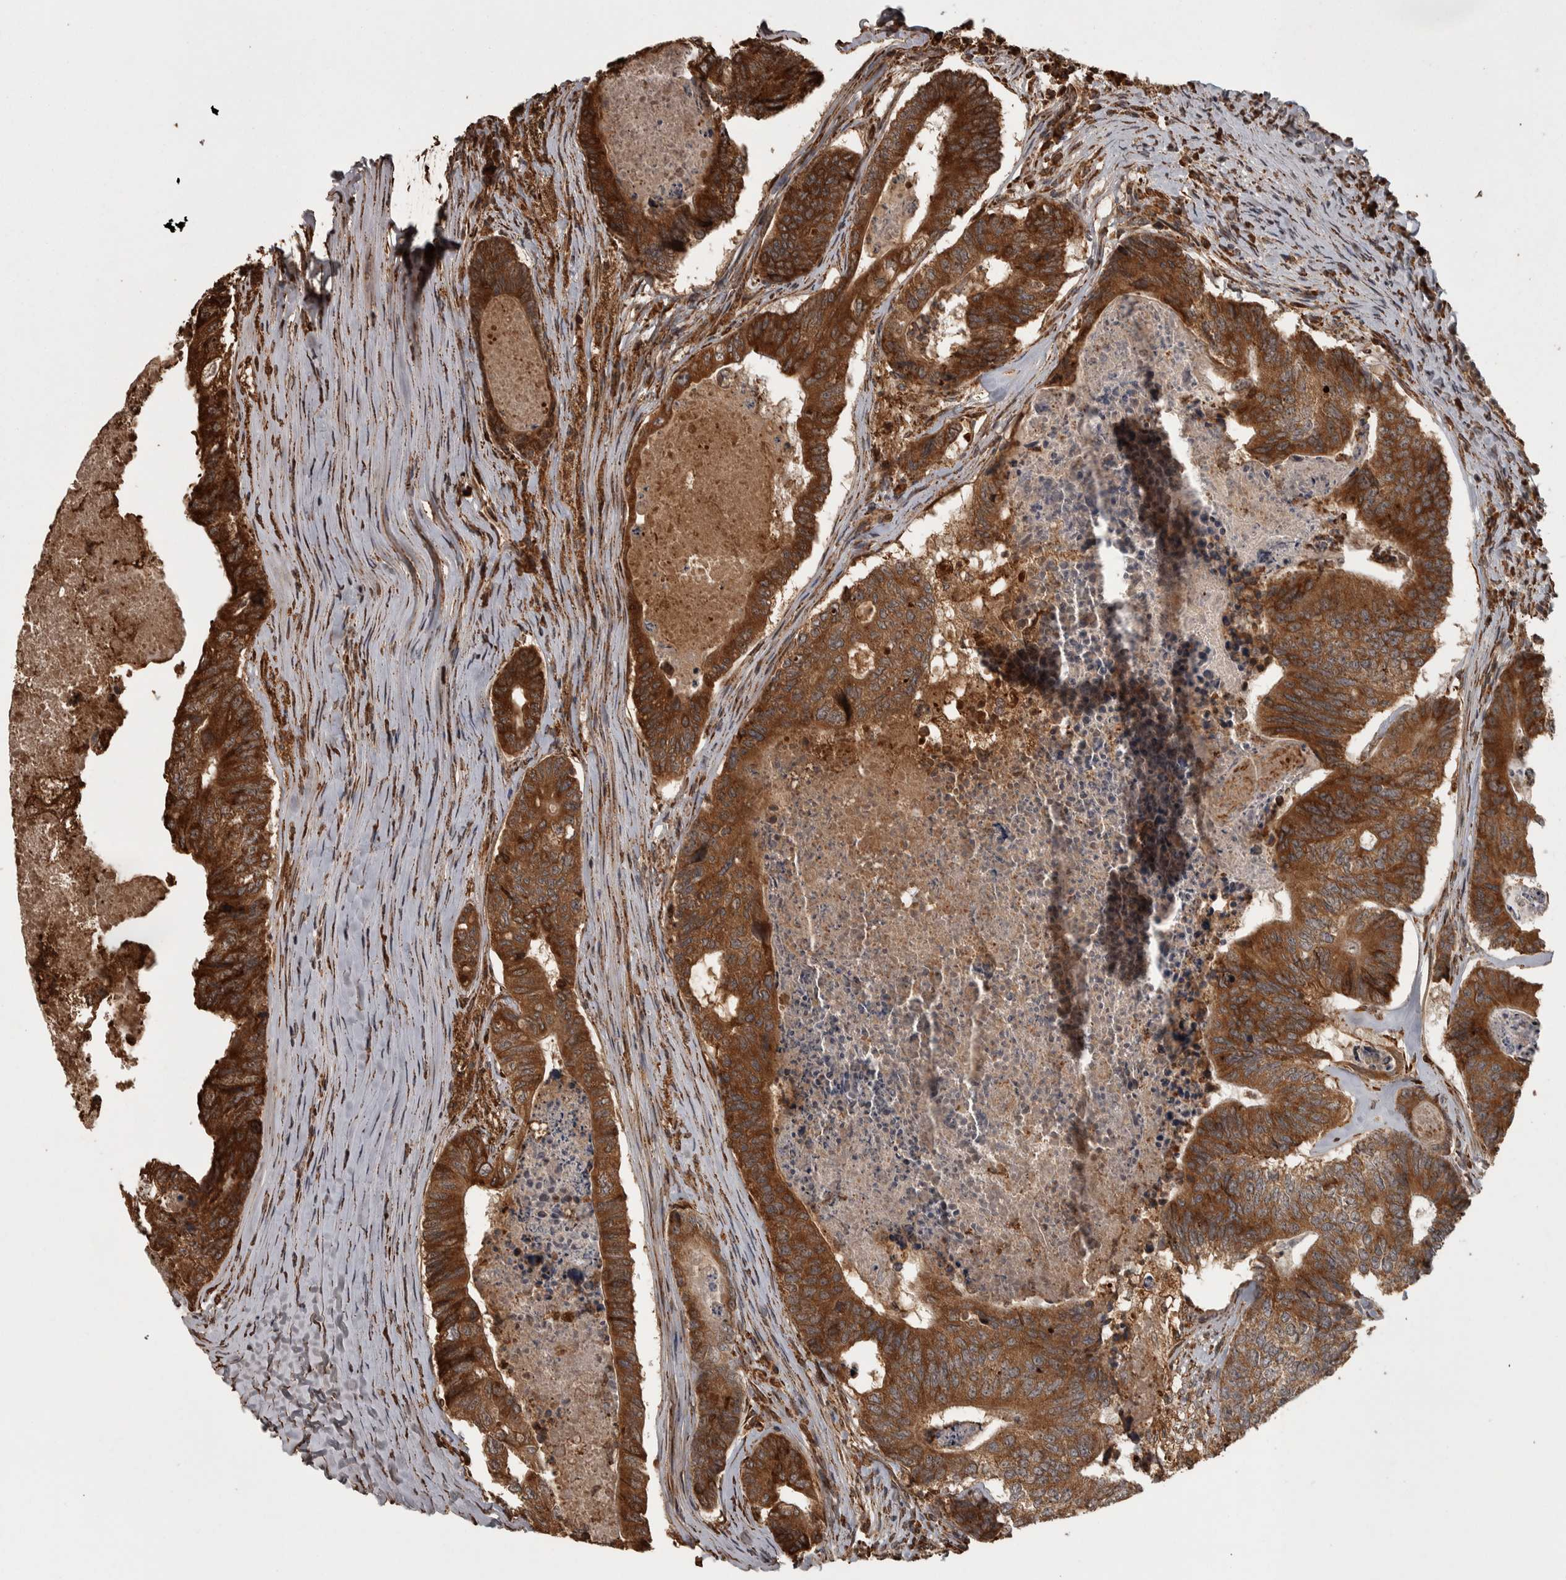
{"staining": {"intensity": "strong", "quantity": ">75%", "location": "cytoplasmic/membranous"}, "tissue": "colorectal cancer", "cell_type": "Tumor cells", "image_type": "cancer", "snomed": [{"axis": "morphology", "description": "Adenocarcinoma, NOS"}, {"axis": "topography", "description": "Colon"}], "caption": "Protein expression by IHC demonstrates strong cytoplasmic/membranous positivity in approximately >75% of tumor cells in colorectal cancer.", "gene": "AGBL3", "patient": {"sex": "female", "age": 67}}